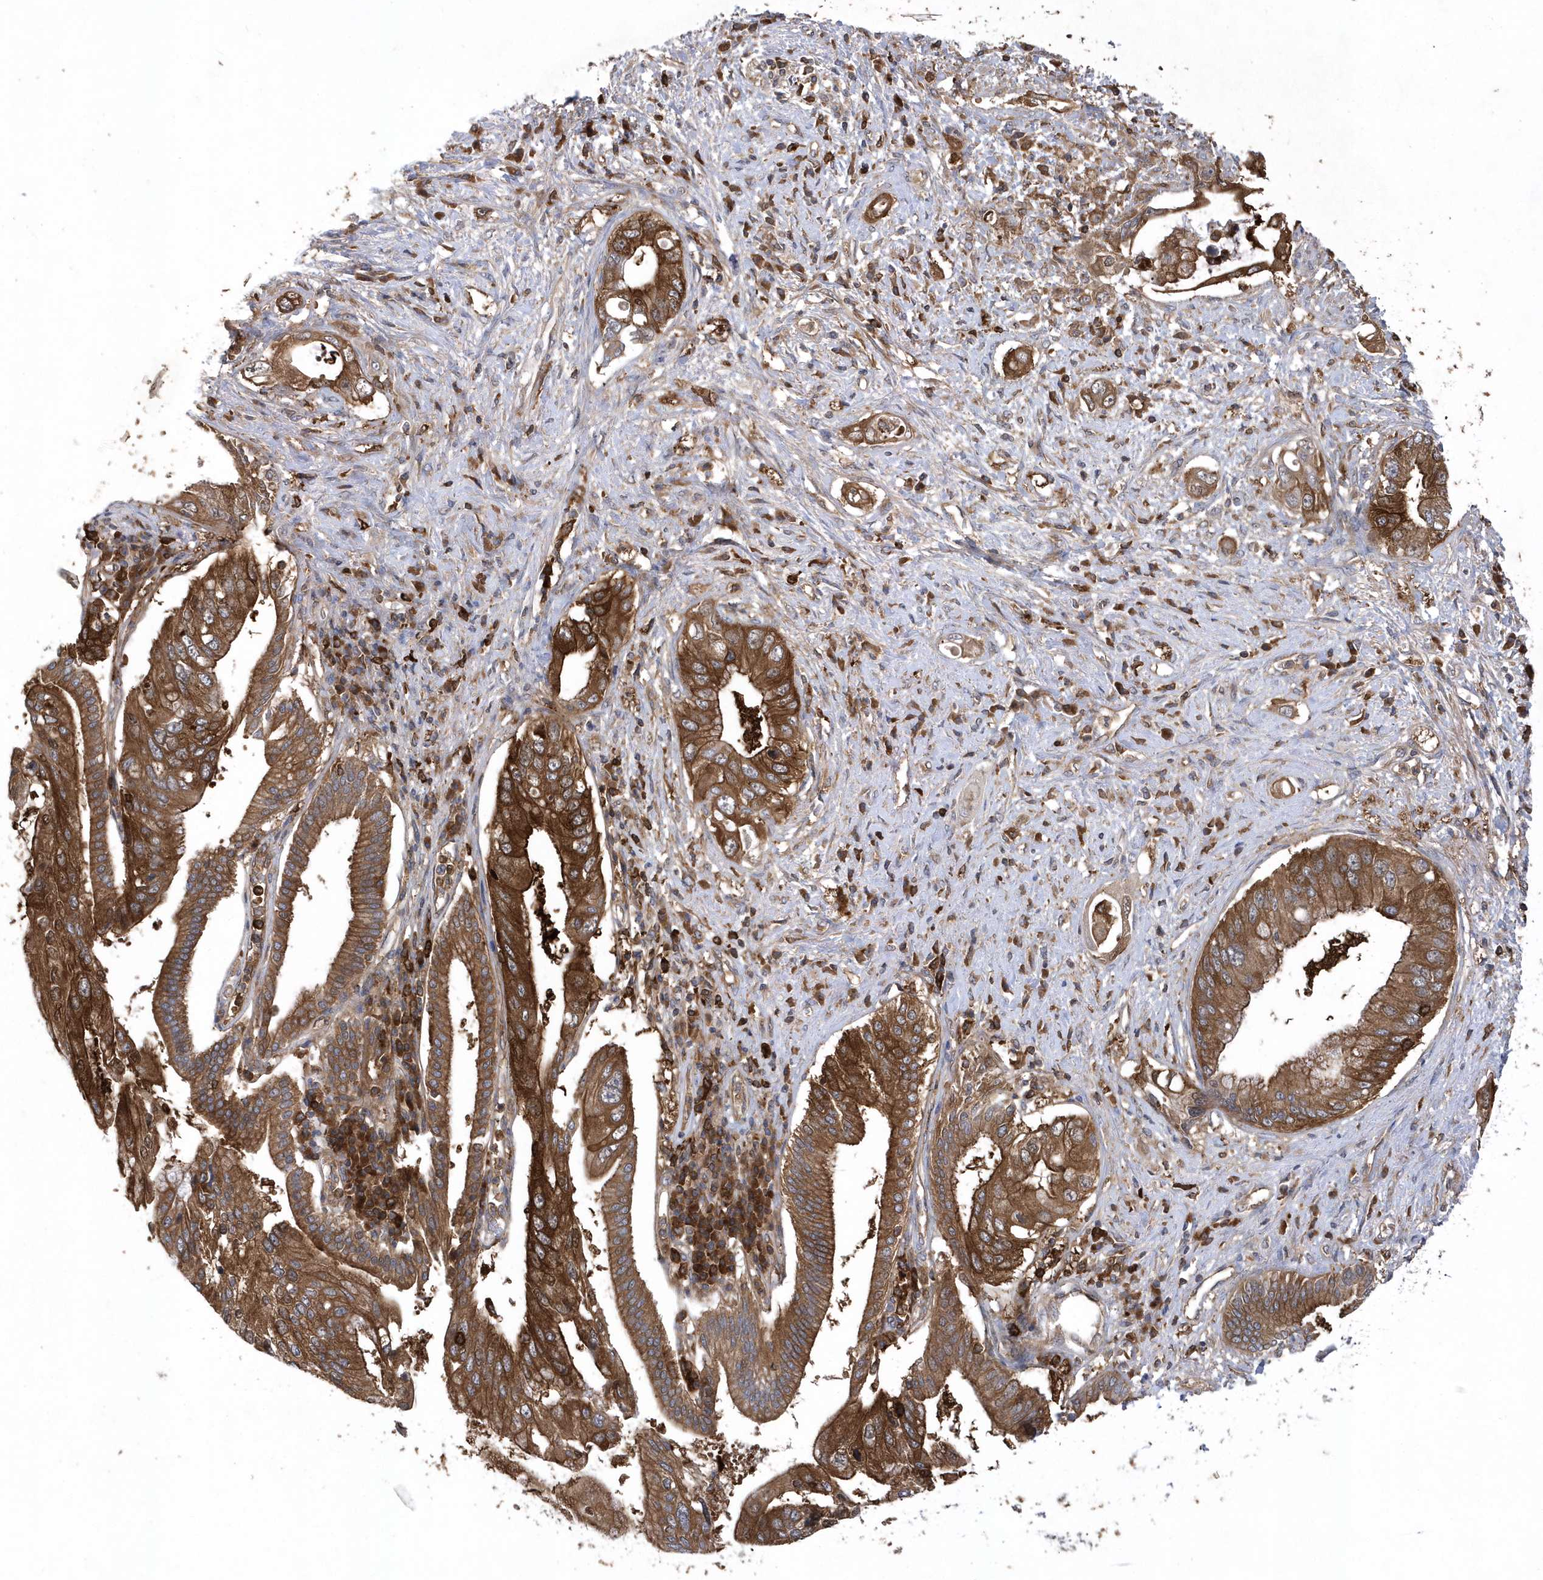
{"staining": {"intensity": "moderate", "quantity": ">75%", "location": "cytoplasmic/membranous"}, "tissue": "pancreatic cancer", "cell_type": "Tumor cells", "image_type": "cancer", "snomed": [{"axis": "morphology", "description": "Inflammation, NOS"}, {"axis": "morphology", "description": "Adenocarcinoma, NOS"}, {"axis": "topography", "description": "Pancreas"}], "caption": "IHC histopathology image of pancreatic cancer (adenocarcinoma) stained for a protein (brown), which displays medium levels of moderate cytoplasmic/membranous staining in about >75% of tumor cells.", "gene": "PAICS", "patient": {"sex": "female", "age": 56}}